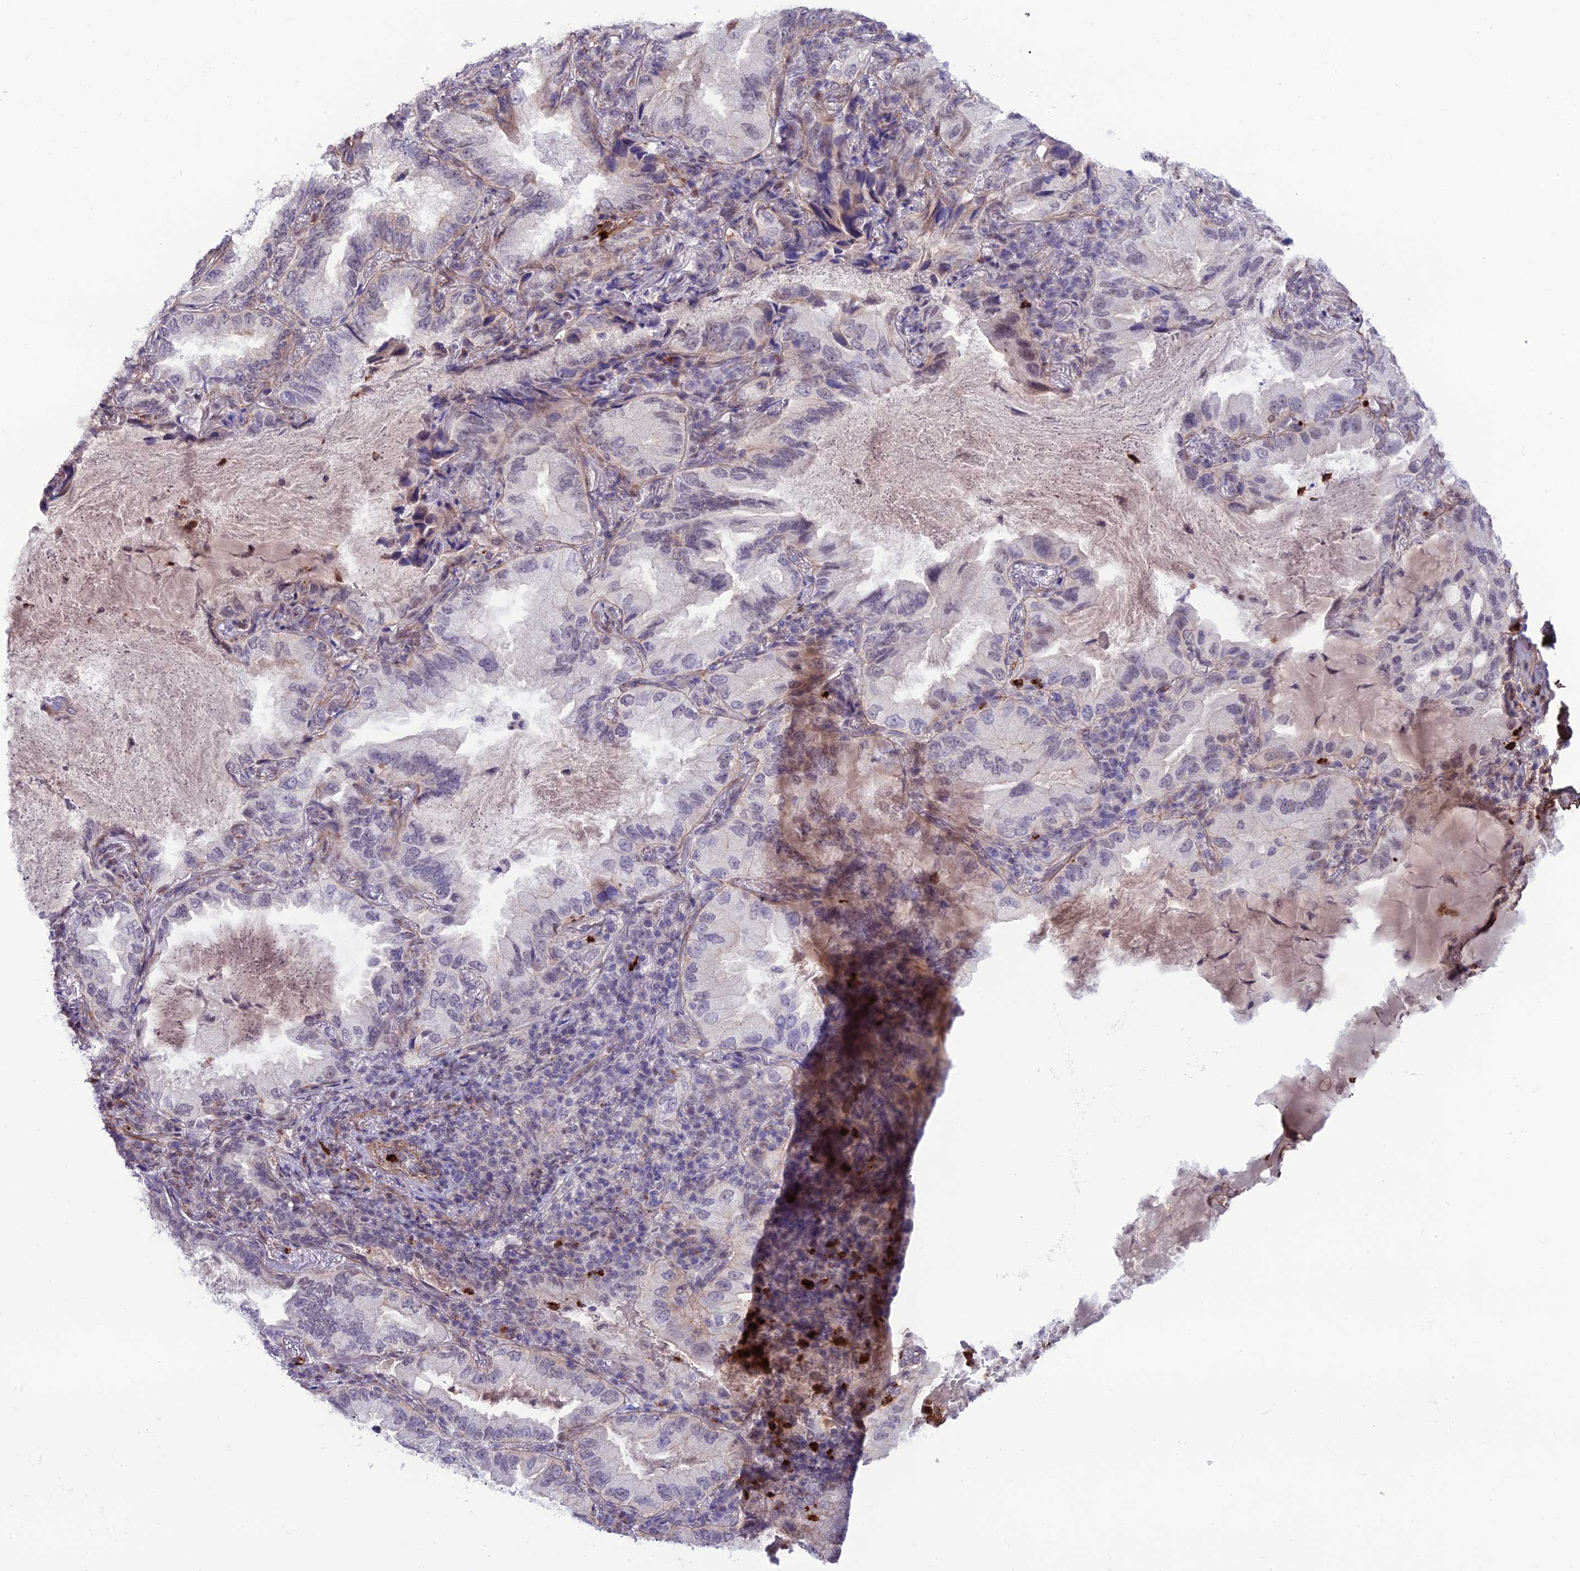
{"staining": {"intensity": "weak", "quantity": "<25%", "location": "nuclear"}, "tissue": "lung cancer", "cell_type": "Tumor cells", "image_type": "cancer", "snomed": [{"axis": "morphology", "description": "Adenocarcinoma, NOS"}, {"axis": "topography", "description": "Lung"}], "caption": "IHC photomicrograph of human lung cancer stained for a protein (brown), which demonstrates no positivity in tumor cells.", "gene": "COL6A6", "patient": {"sex": "female", "age": 69}}